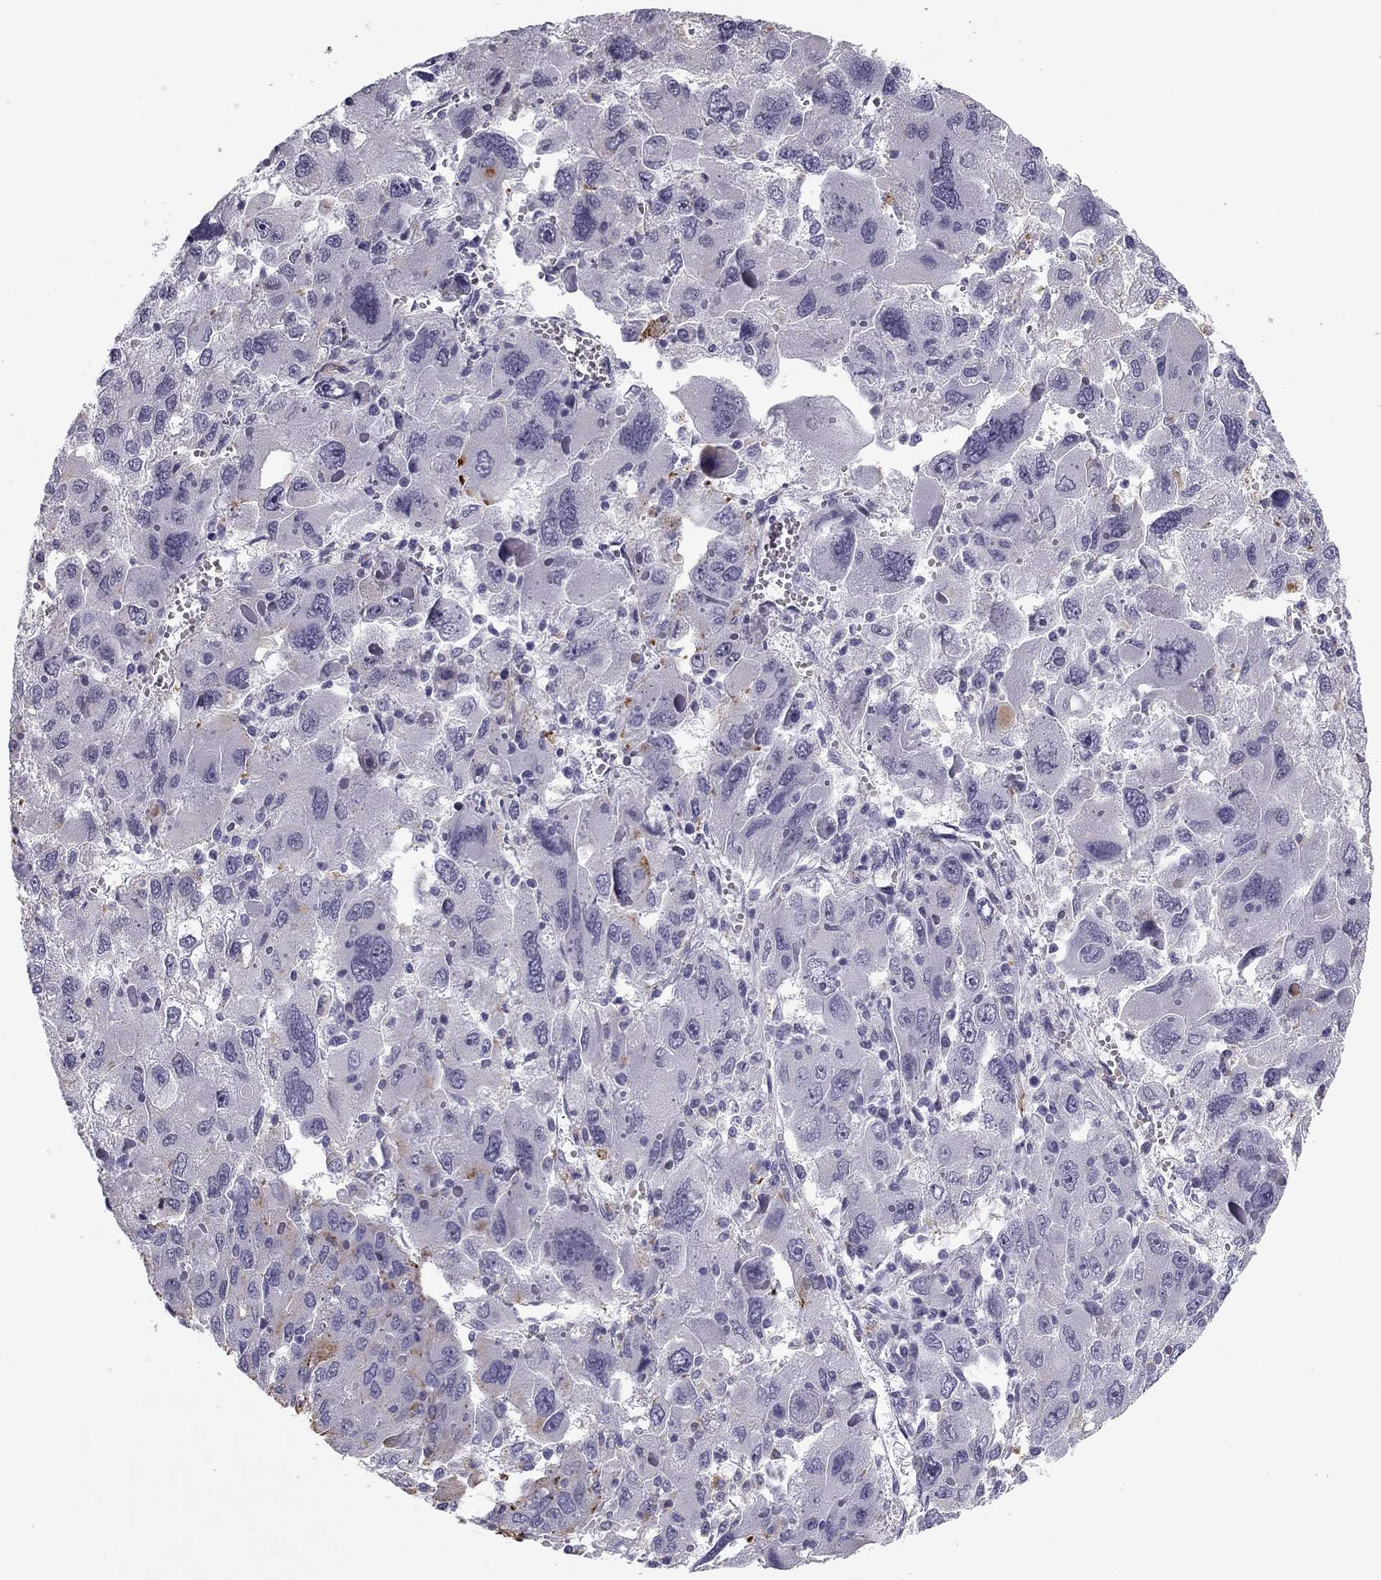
{"staining": {"intensity": "negative", "quantity": "none", "location": "none"}, "tissue": "liver cancer", "cell_type": "Tumor cells", "image_type": "cancer", "snomed": [{"axis": "morphology", "description": "Carcinoma, Hepatocellular, NOS"}, {"axis": "topography", "description": "Liver"}], "caption": "The image displays no significant positivity in tumor cells of liver cancer.", "gene": "MC5R", "patient": {"sex": "female", "age": 41}}